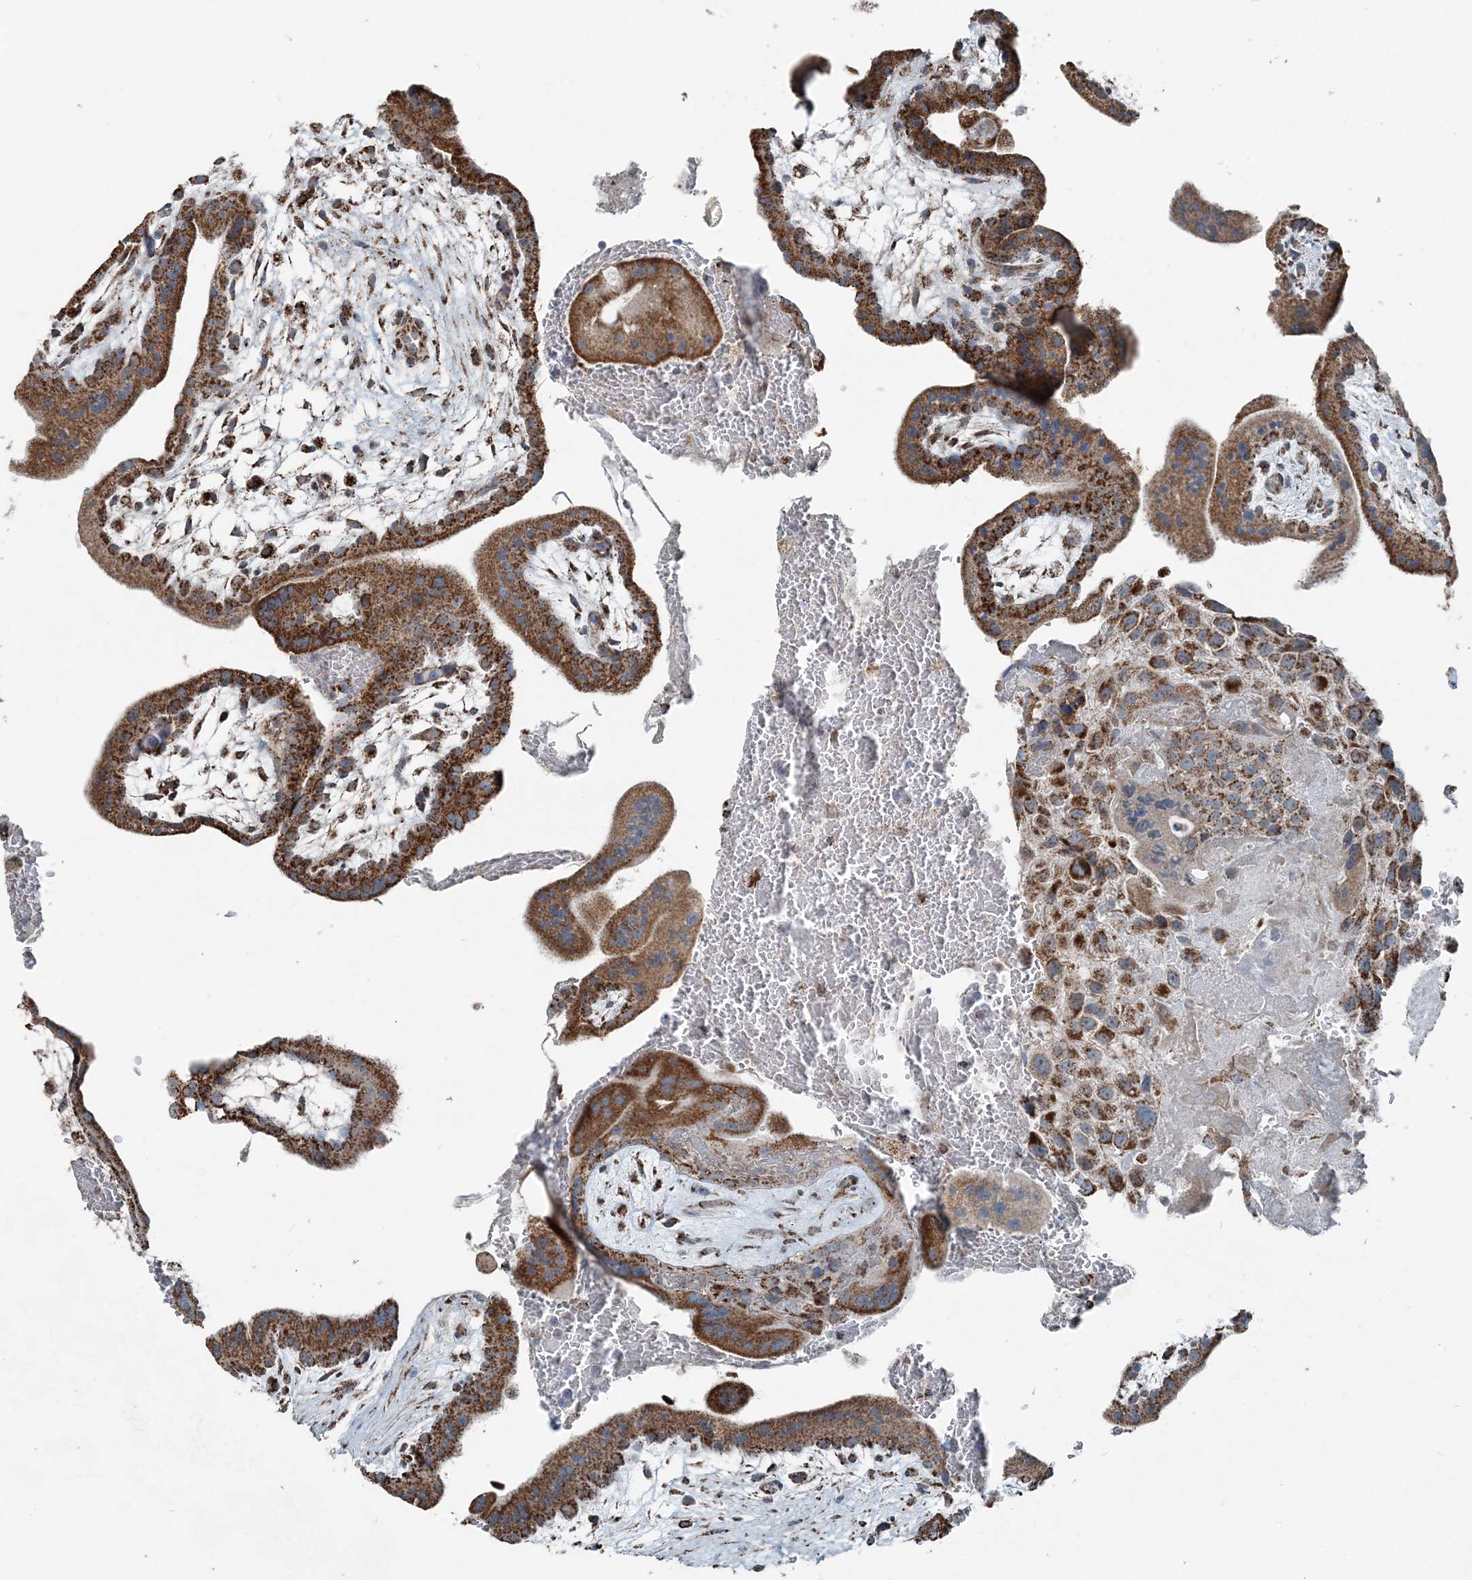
{"staining": {"intensity": "strong", "quantity": ">75%", "location": "cytoplasmic/membranous"}, "tissue": "placenta", "cell_type": "Decidual cells", "image_type": "normal", "snomed": [{"axis": "morphology", "description": "Normal tissue, NOS"}, {"axis": "topography", "description": "Placenta"}], "caption": "A micrograph of placenta stained for a protein displays strong cytoplasmic/membranous brown staining in decidual cells.", "gene": "SUCLG1", "patient": {"sex": "female", "age": 35}}